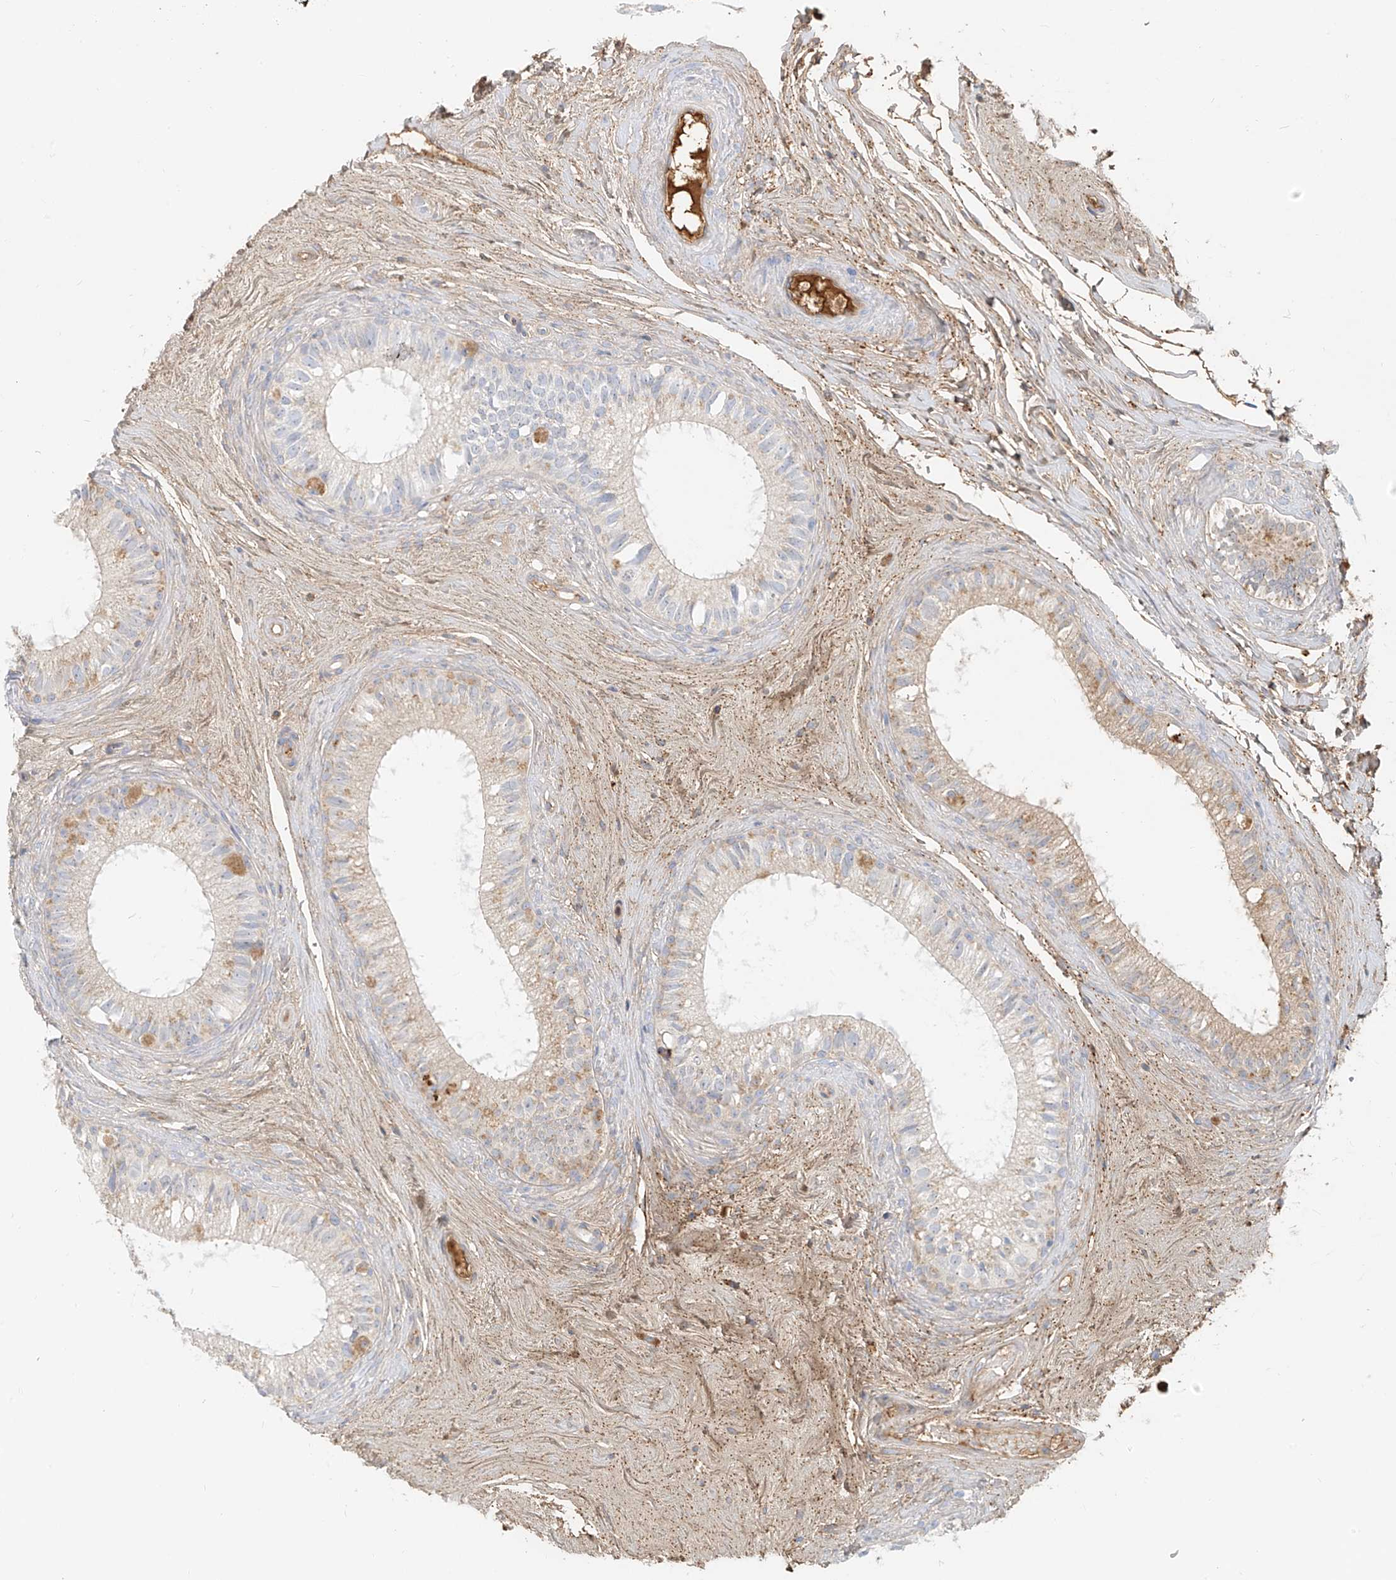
{"staining": {"intensity": "weak", "quantity": "<25%", "location": "cytoplasmic/membranous"}, "tissue": "epididymis", "cell_type": "Glandular cells", "image_type": "normal", "snomed": [{"axis": "morphology", "description": "Normal tissue, NOS"}, {"axis": "topography", "description": "Epididymis"}], "caption": "Immunohistochemical staining of normal epididymis demonstrates no significant staining in glandular cells.", "gene": "OCSTAMP", "patient": {"sex": "male", "age": 71}}